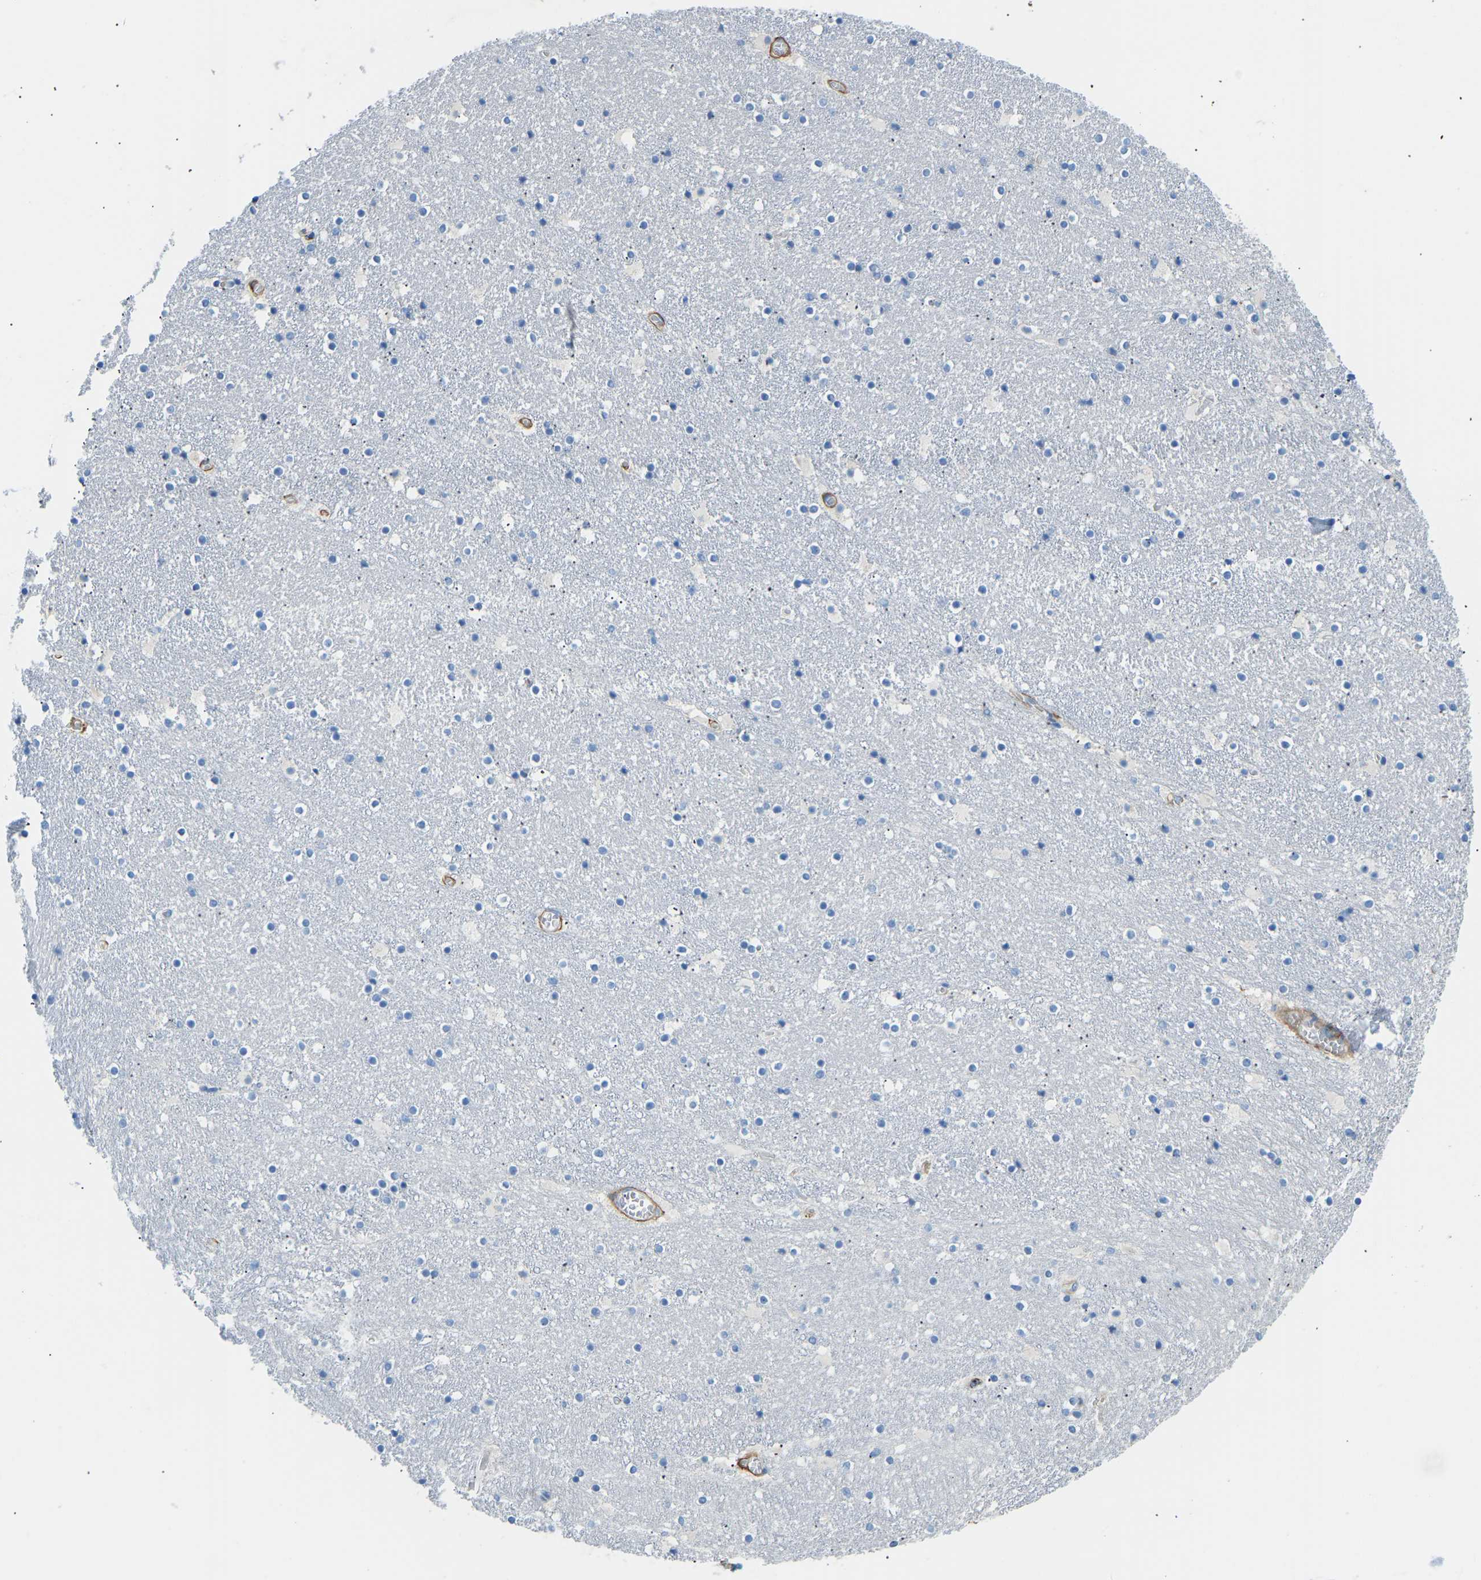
{"staining": {"intensity": "weak", "quantity": "25%-75%", "location": "cytoplasmic/membranous"}, "tissue": "caudate", "cell_type": "Glial cells", "image_type": "normal", "snomed": [{"axis": "morphology", "description": "Normal tissue, NOS"}, {"axis": "topography", "description": "Lateral ventricle wall"}], "caption": "Immunohistochemical staining of benign caudate shows 25%-75% levels of weak cytoplasmic/membranous protein expression in about 25%-75% of glial cells.", "gene": "COL15A1", "patient": {"sex": "male", "age": 45}}